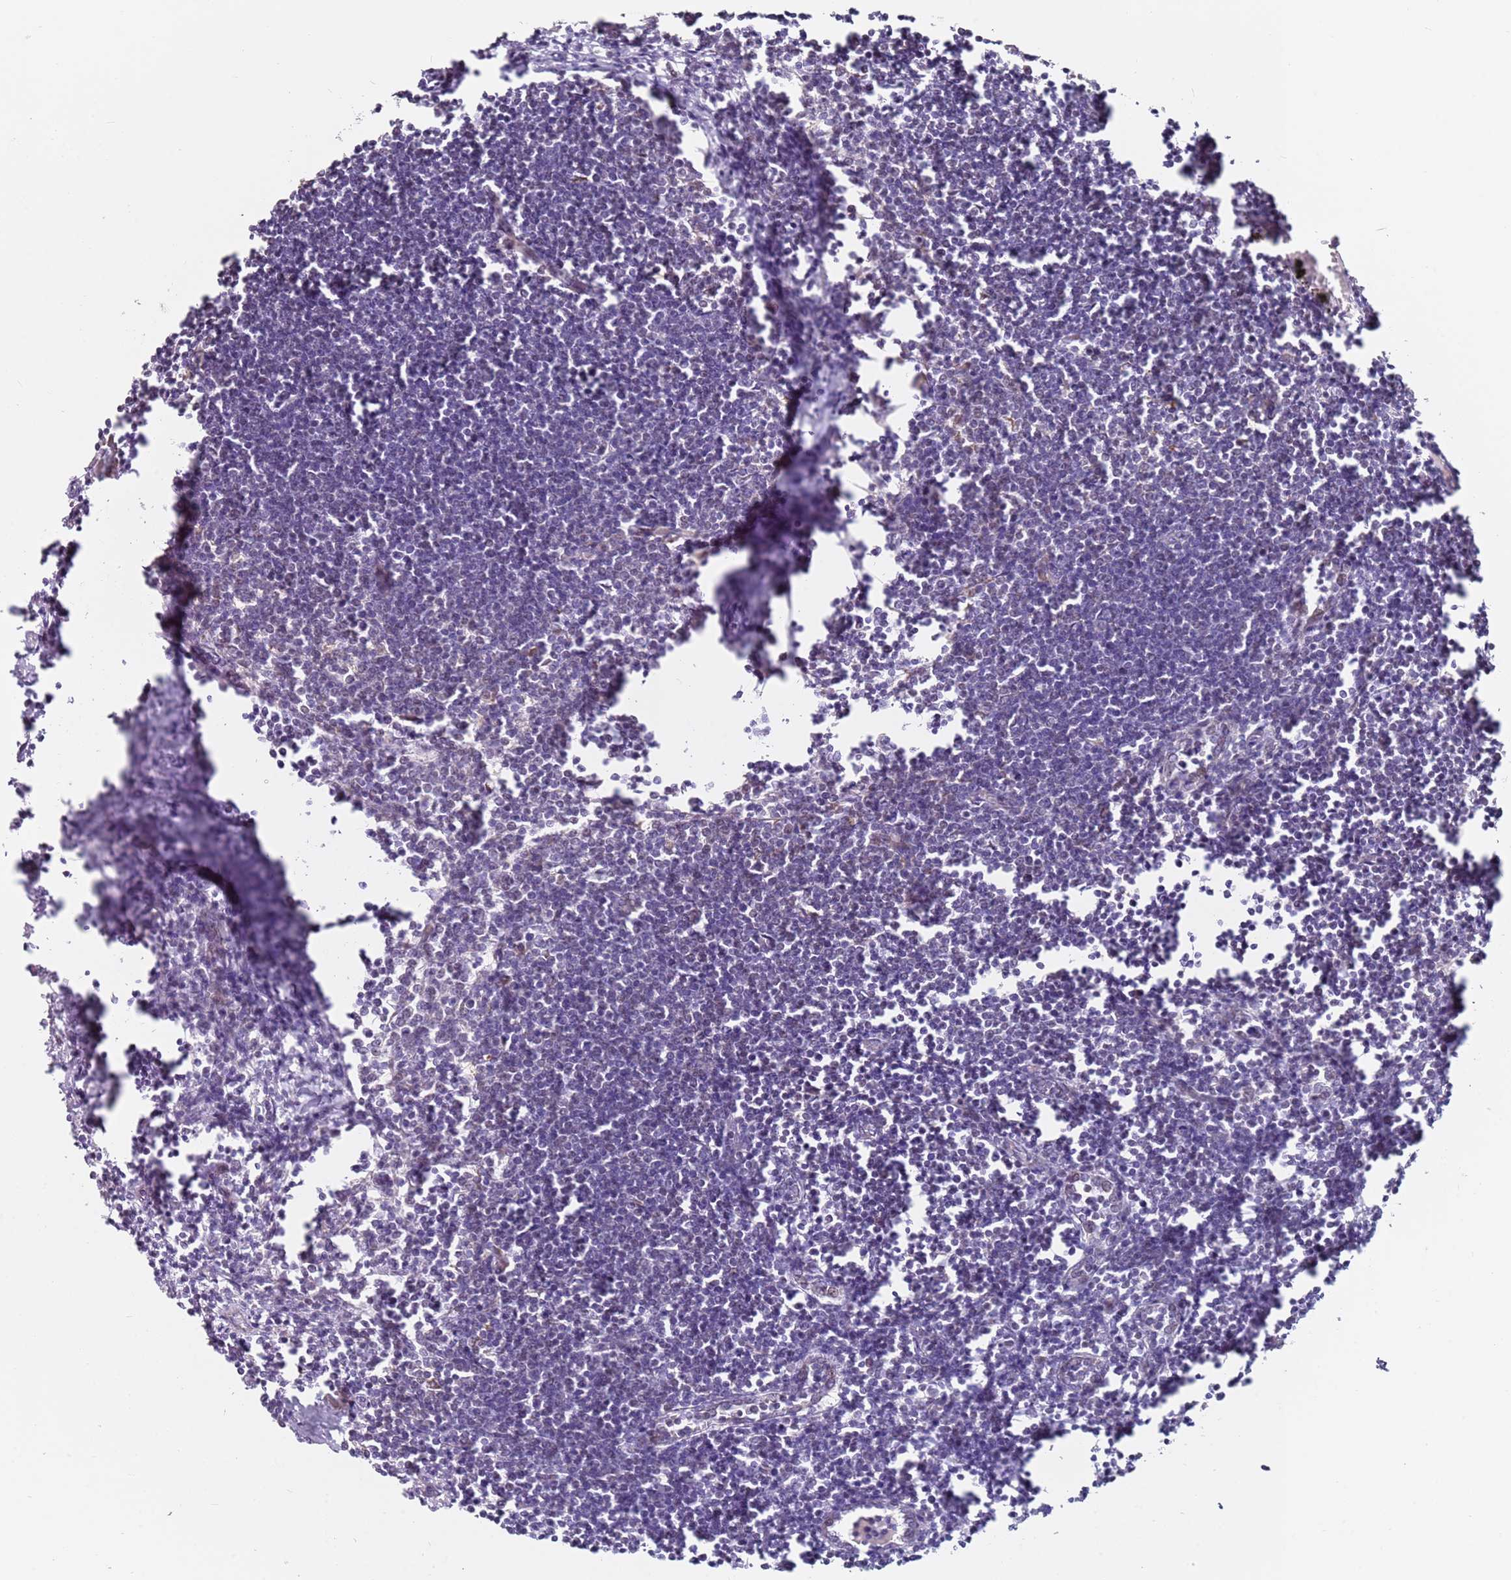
{"staining": {"intensity": "negative", "quantity": "none", "location": "none"}, "tissue": "lymph node", "cell_type": "Germinal center cells", "image_type": "normal", "snomed": [{"axis": "morphology", "description": "Normal tissue, NOS"}, {"axis": "morphology", "description": "Malignant melanoma, Metastatic site"}, {"axis": "topography", "description": "Lymph node"}], "caption": "IHC micrograph of benign lymph node: human lymph node stained with DAB reveals no significant protein staining in germinal center cells.", "gene": "RARS2", "patient": {"sex": "male", "age": 41}}